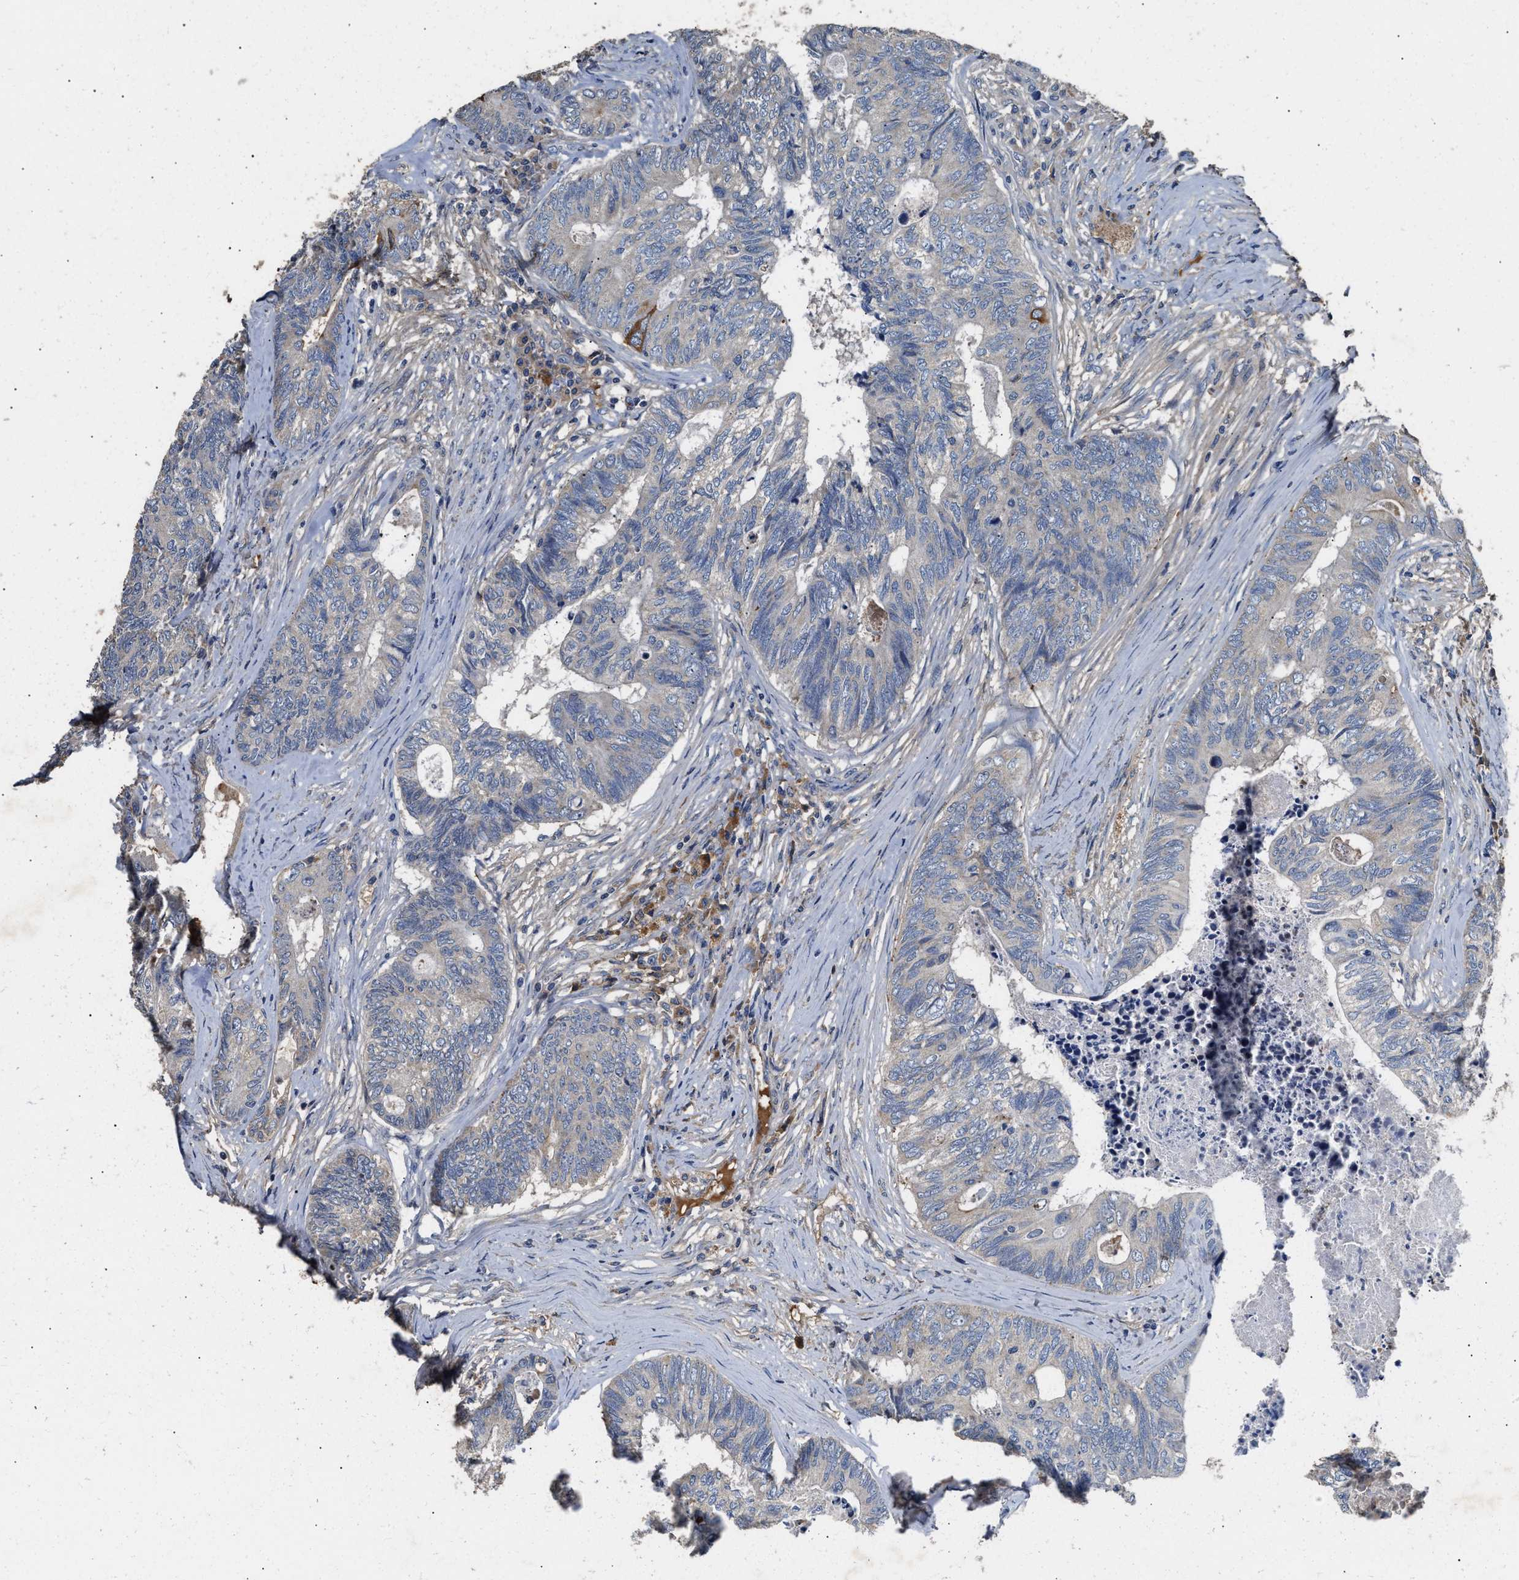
{"staining": {"intensity": "moderate", "quantity": "<25%", "location": "cytoplasmic/membranous"}, "tissue": "colorectal cancer", "cell_type": "Tumor cells", "image_type": "cancer", "snomed": [{"axis": "morphology", "description": "Adenocarcinoma, NOS"}, {"axis": "topography", "description": "Colon"}], "caption": "High-power microscopy captured an IHC photomicrograph of adenocarcinoma (colorectal), revealing moderate cytoplasmic/membranous staining in approximately <25% of tumor cells.", "gene": "C3", "patient": {"sex": "female", "age": 67}}